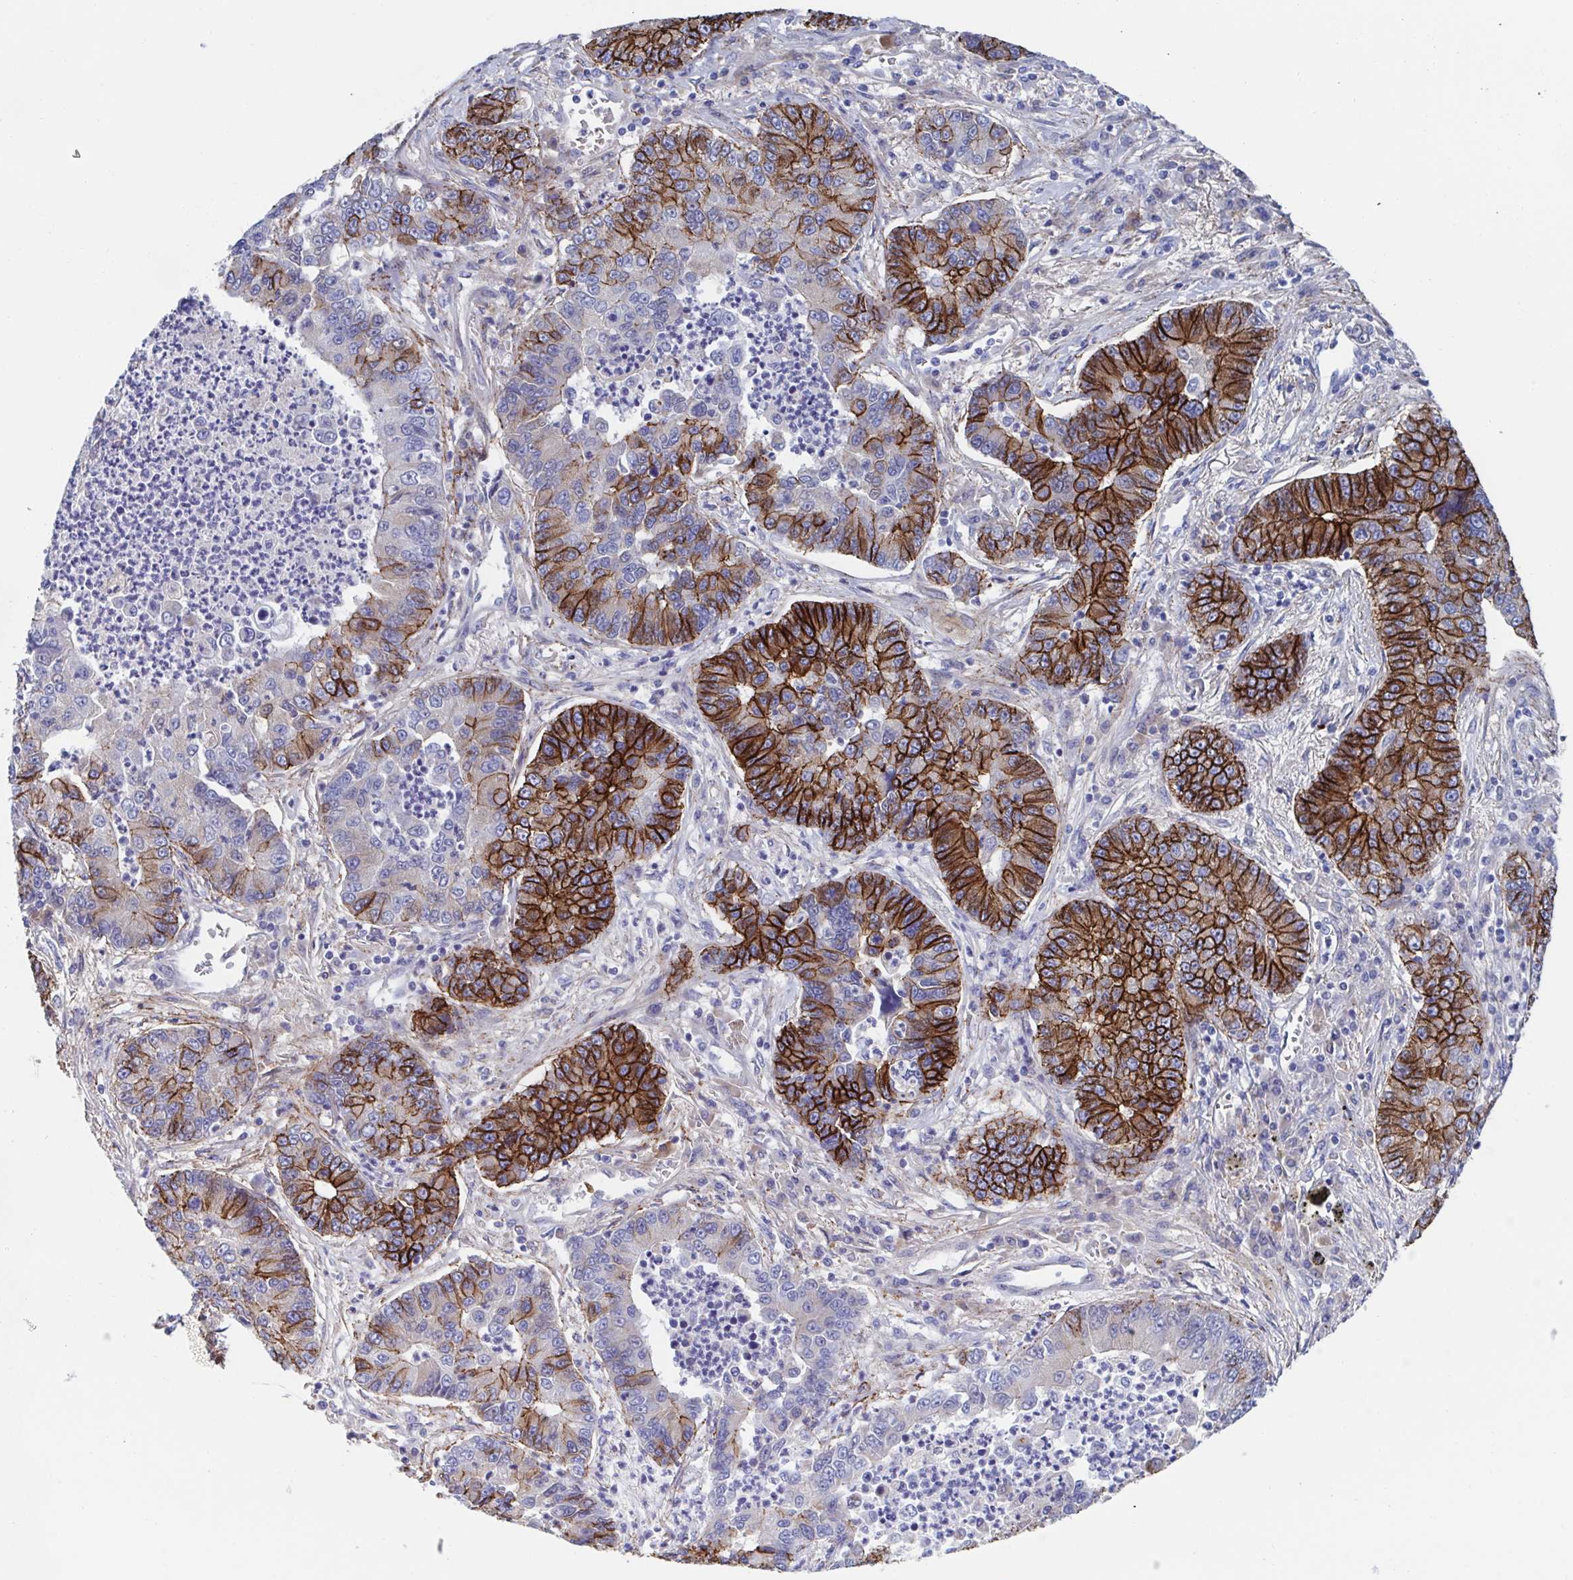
{"staining": {"intensity": "strong", "quantity": "25%-75%", "location": "cytoplasmic/membranous"}, "tissue": "lung cancer", "cell_type": "Tumor cells", "image_type": "cancer", "snomed": [{"axis": "morphology", "description": "Adenocarcinoma, NOS"}, {"axis": "topography", "description": "Lung"}], "caption": "Brown immunohistochemical staining in human lung adenocarcinoma shows strong cytoplasmic/membranous positivity in approximately 25%-75% of tumor cells.", "gene": "CDH2", "patient": {"sex": "female", "age": 57}}